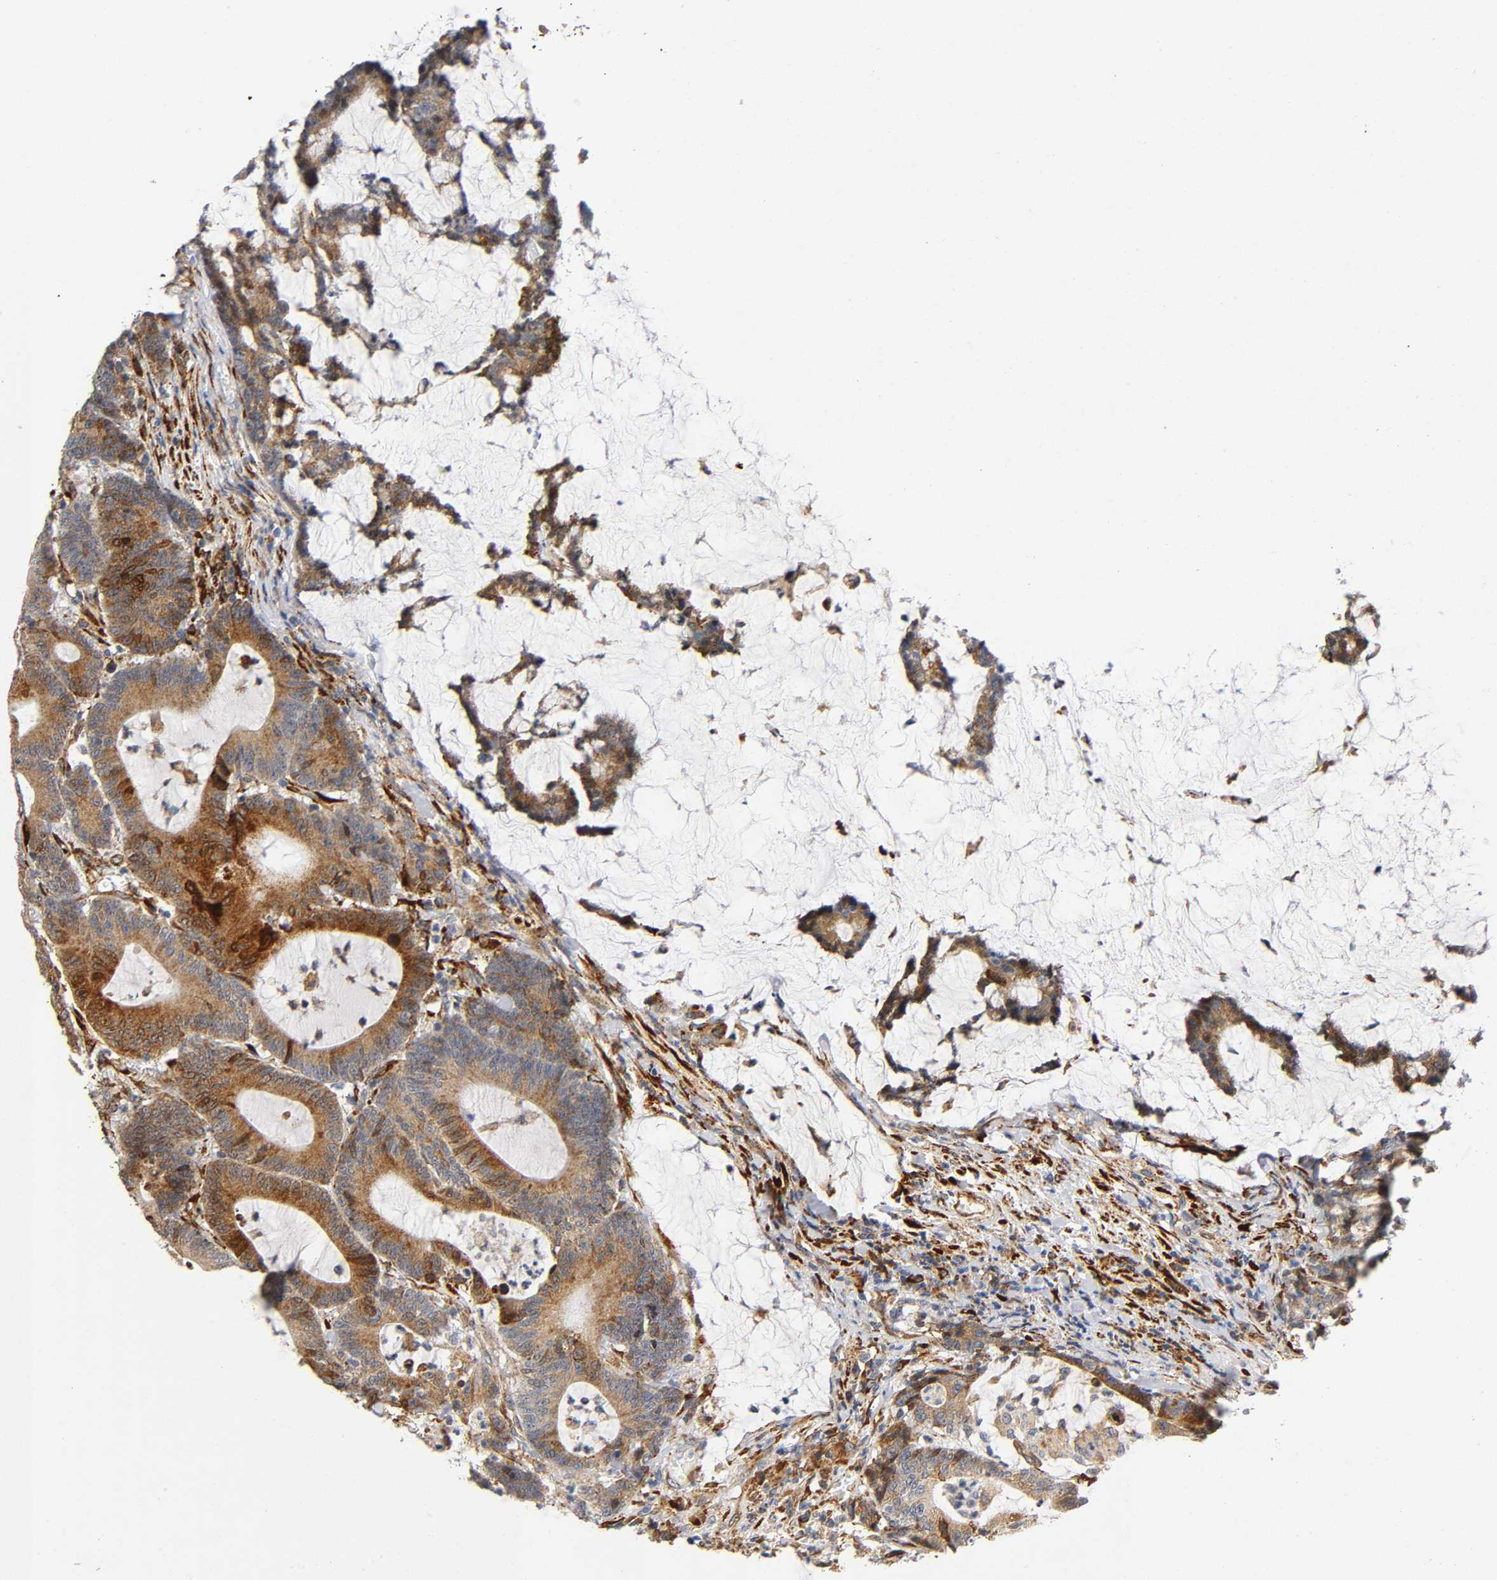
{"staining": {"intensity": "strong", "quantity": ">75%", "location": "cytoplasmic/membranous"}, "tissue": "colorectal cancer", "cell_type": "Tumor cells", "image_type": "cancer", "snomed": [{"axis": "morphology", "description": "Adenocarcinoma, NOS"}, {"axis": "topography", "description": "Colon"}], "caption": "This image exhibits adenocarcinoma (colorectal) stained with immunohistochemistry to label a protein in brown. The cytoplasmic/membranous of tumor cells show strong positivity for the protein. Nuclei are counter-stained blue.", "gene": "SOS2", "patient": {"sex": "female", "age": 84}}